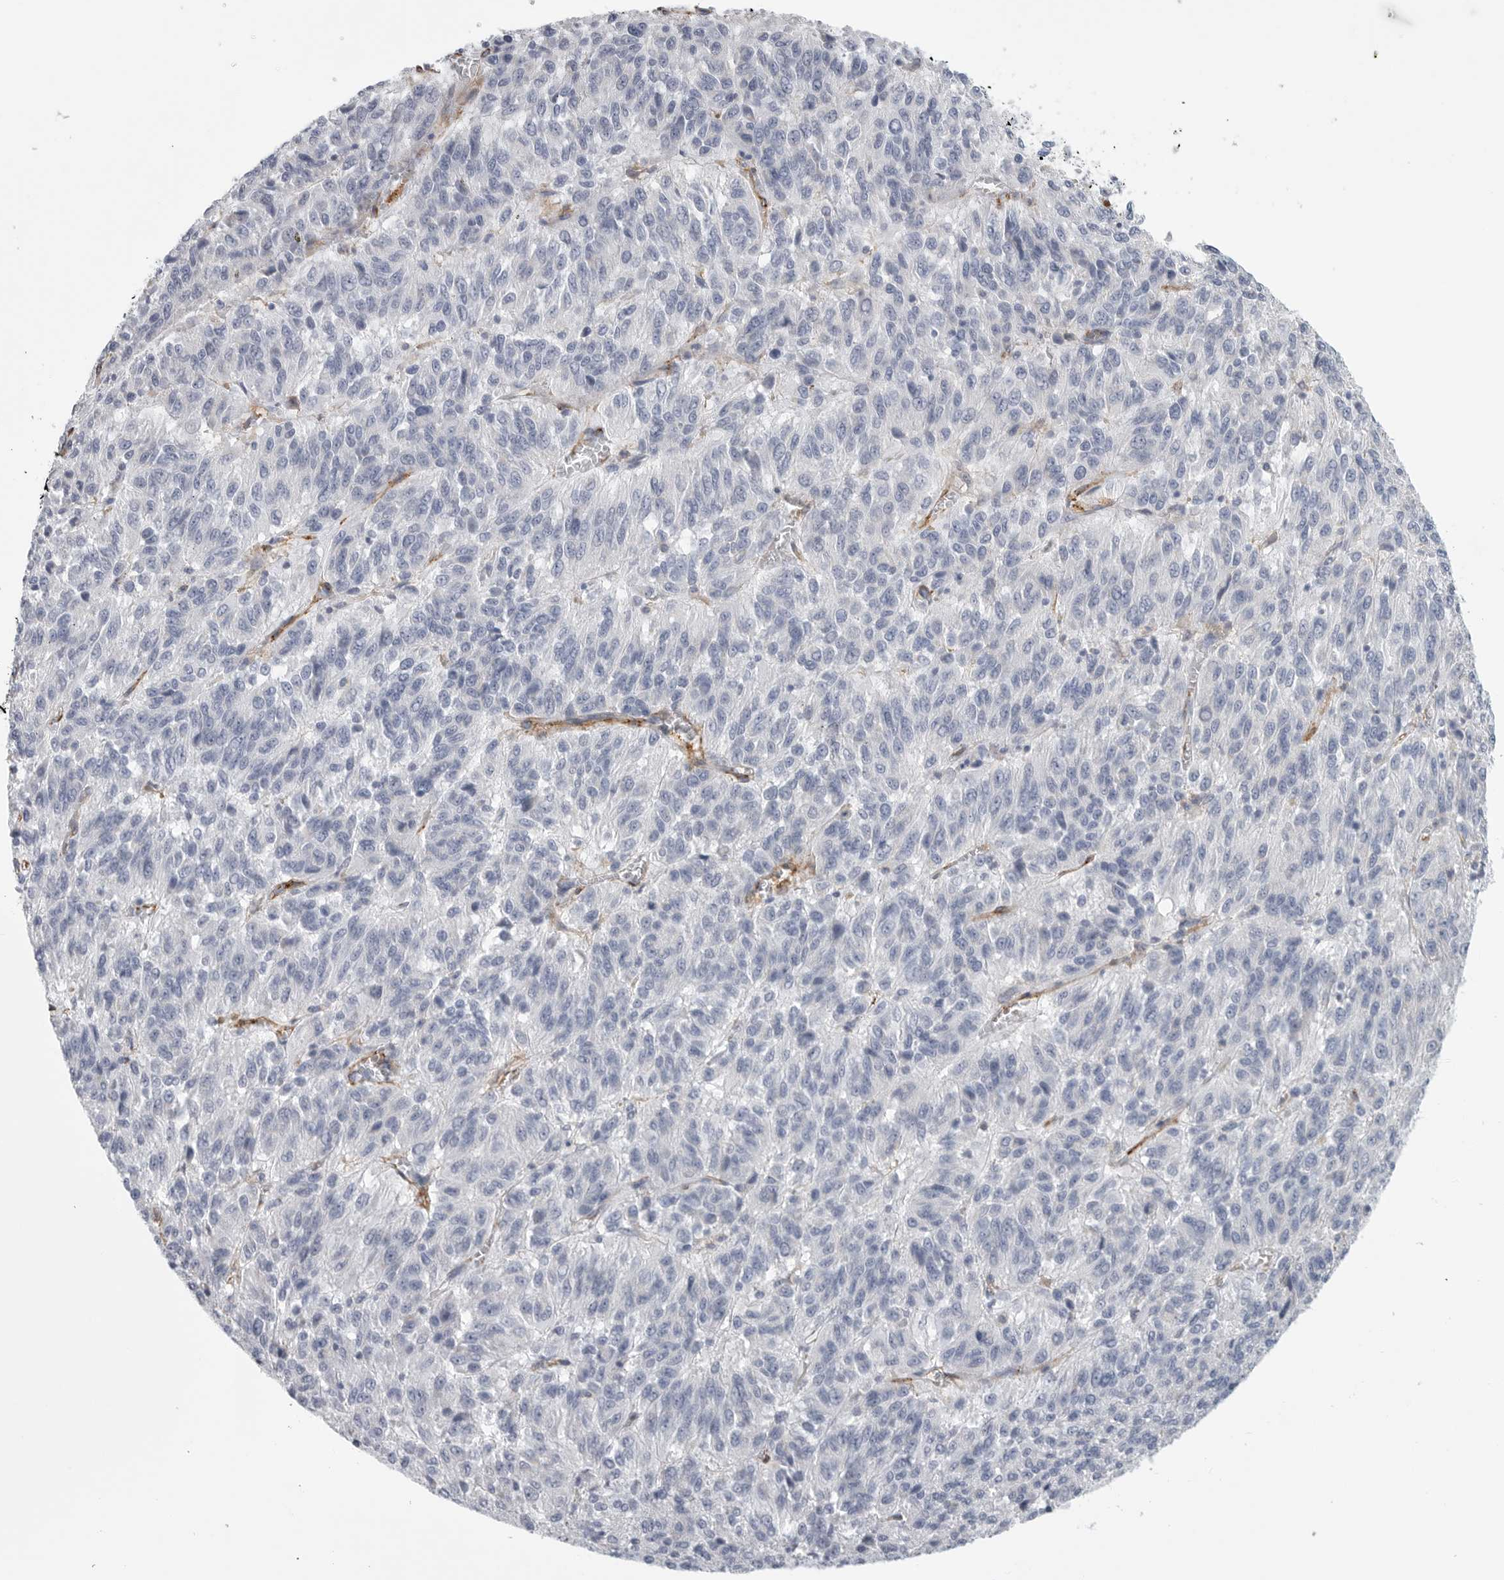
{"staining": {"intensity": "negative", "quantity": "none", "location": "none"}, "tissue": "melanoma", "cell_type": "Tumor cells", "image_type": "cancer", "snomed": [{"axis": "morphology", "description": "Malignant melanoma, Metastatic site"}, {"axis": "topography", "description": "Lung"}], "caption": "This is an IHC image of malignant melanoma (metastatic site). There is no staining in tumor cells.", "gene": "TNR", "patient": {"sex": "male", "age": 64}}